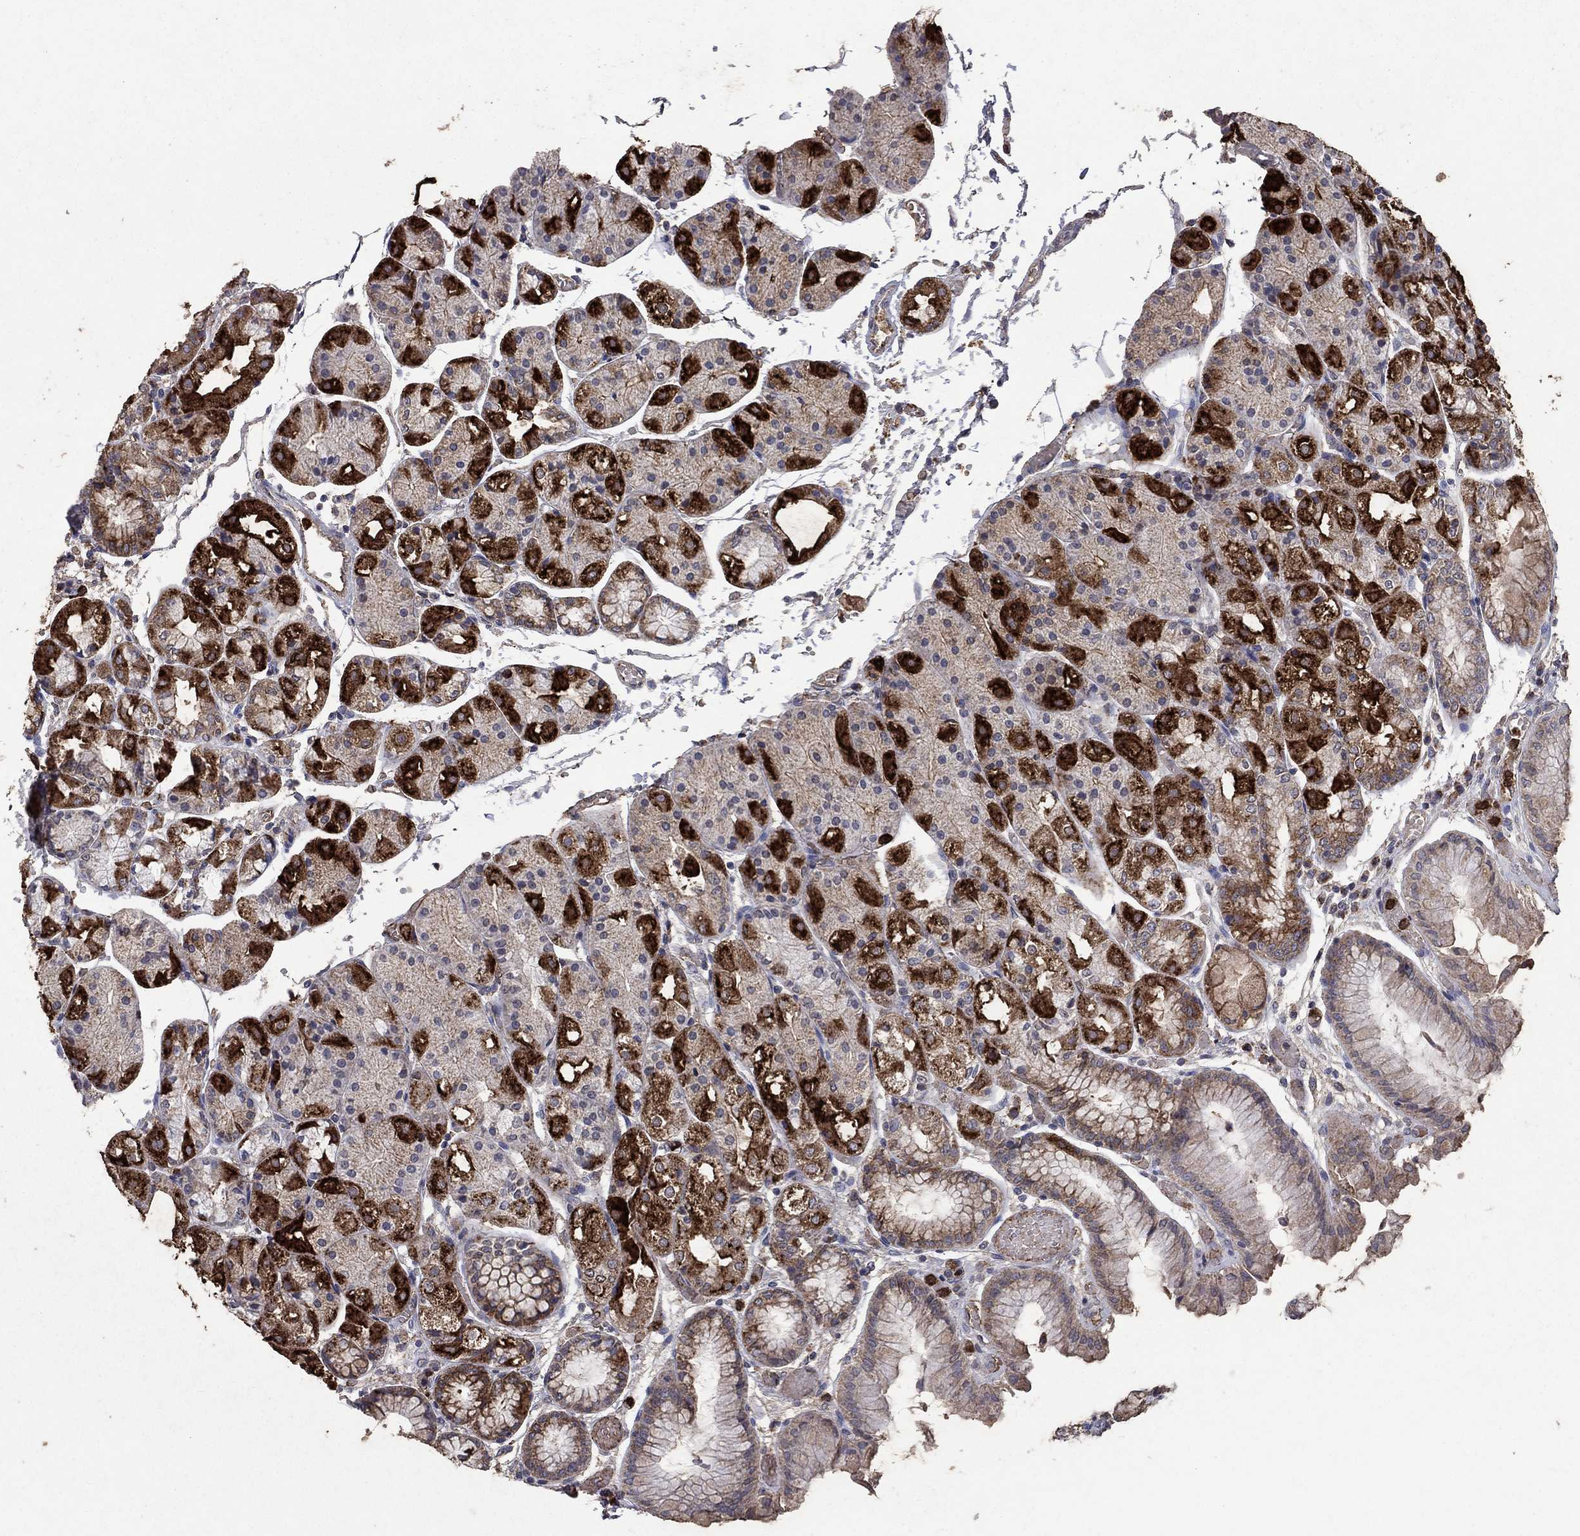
{"staining": {"intensity": "strong", "quantity": "25%-75%", "location": "cytoplasmic/membranous"}, "tissue": "stomach", "cell_type": "Glandular cells", "image_type": "normal", "snomed": [{"axis": "morphology", "description": "Normal tissue, NOS"}, {"axis": "topography", "description": "Stomach, upper"}], "caption": "Stomach stained with DAB immunohistochemistry (IHC) exhibits high levels of strong cytoplasmic/membranous expression in about 25%-75% of glandular cells.", "gene": "CD24", "patient": {"sex": "male", "age": 72}}